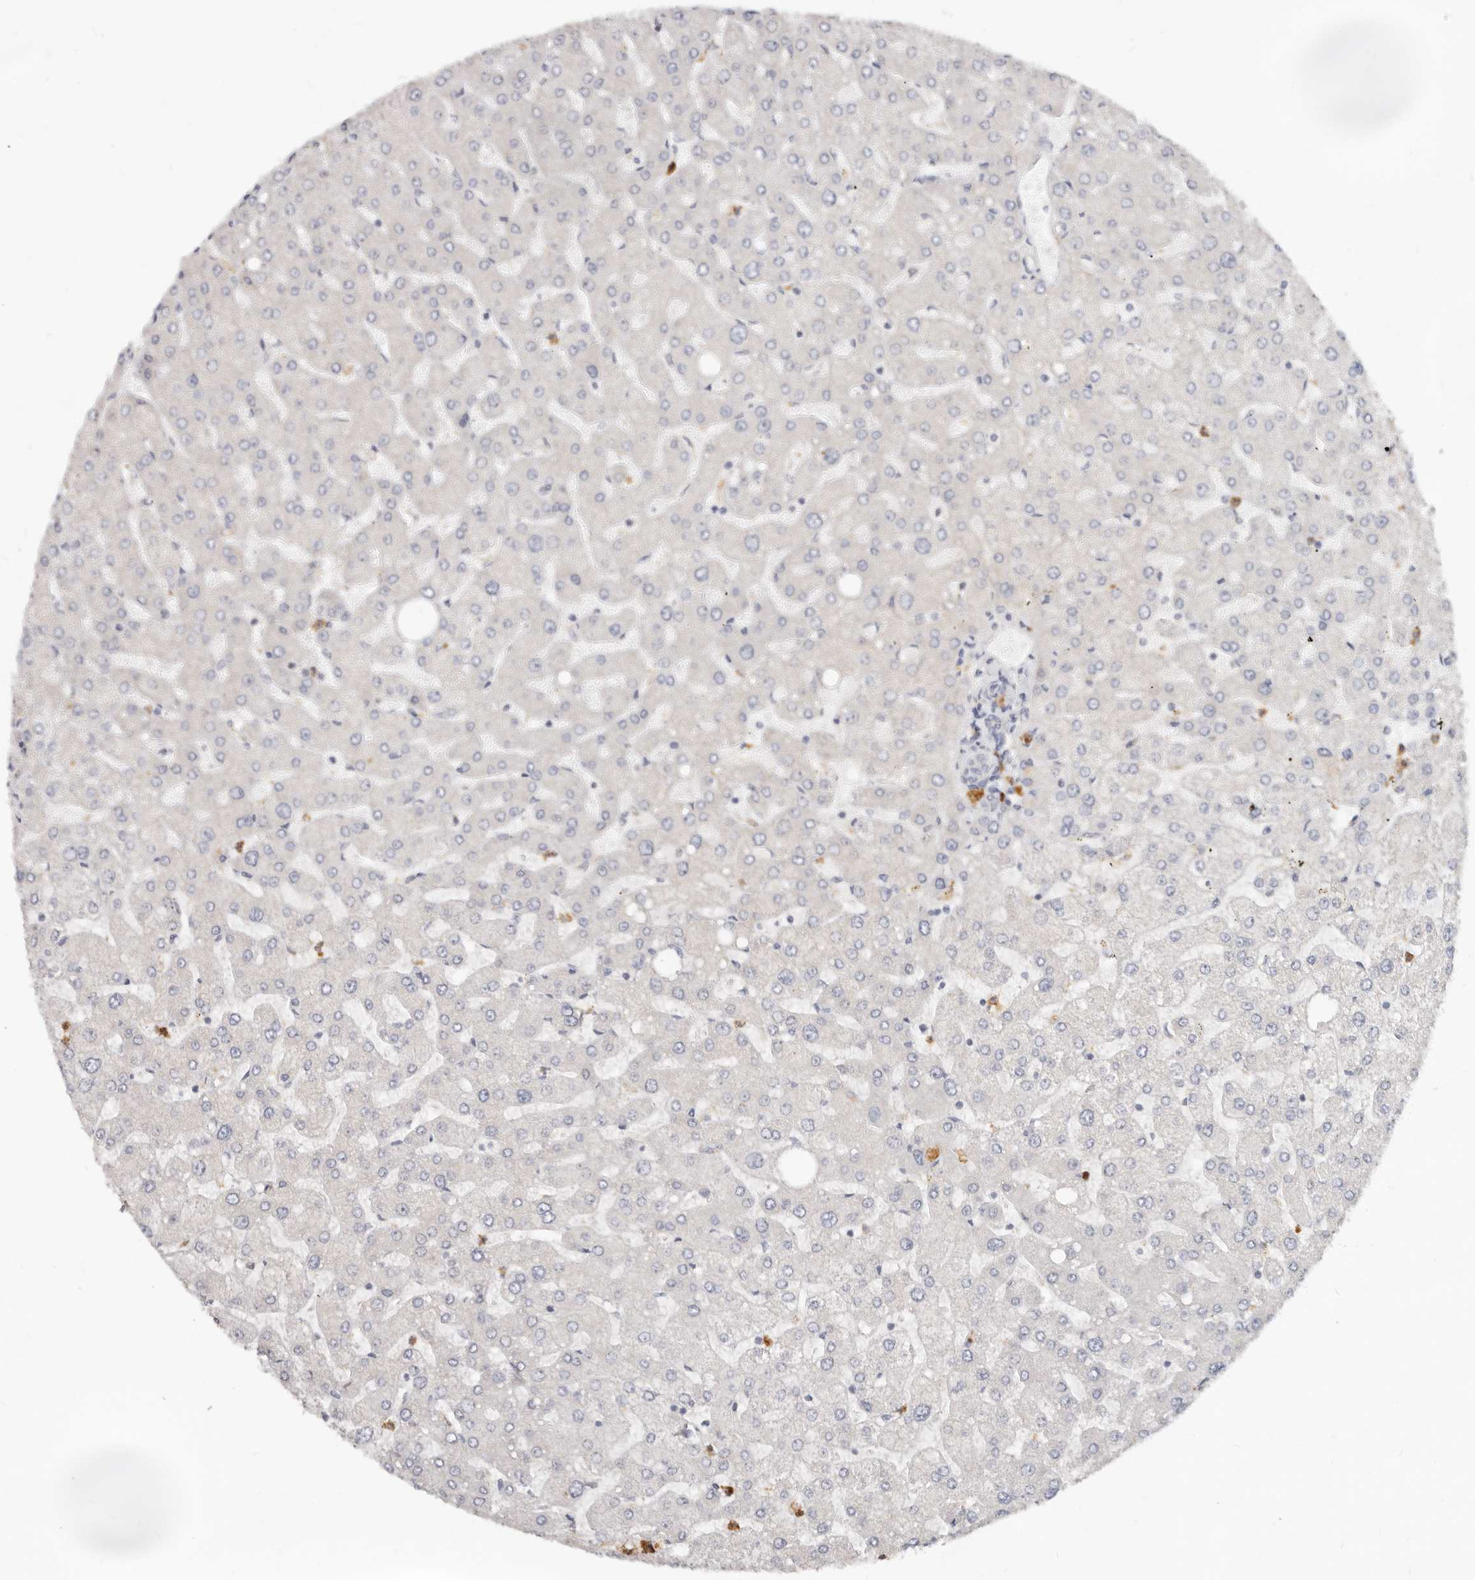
{"staining": {"intensity": "negative", "quantity": "none", "location": "none"}, "tissue": "liver", "cell_type": "Cholangiocytes", "image_type": "normal", "snomed": [{"axis": "morphology", "description": "Normal tissue, NOS"}, {"axis": "topography", "description": "Liver"}], "caption": "This histopathology image is of benign liver stained with immunohistochemistry to label a protein in brown with the nuclei are counter-stained blue. There is no expression in cholangiocytes.", "gene": "USP49", "patient": {"sex": "male", "age": 55}}